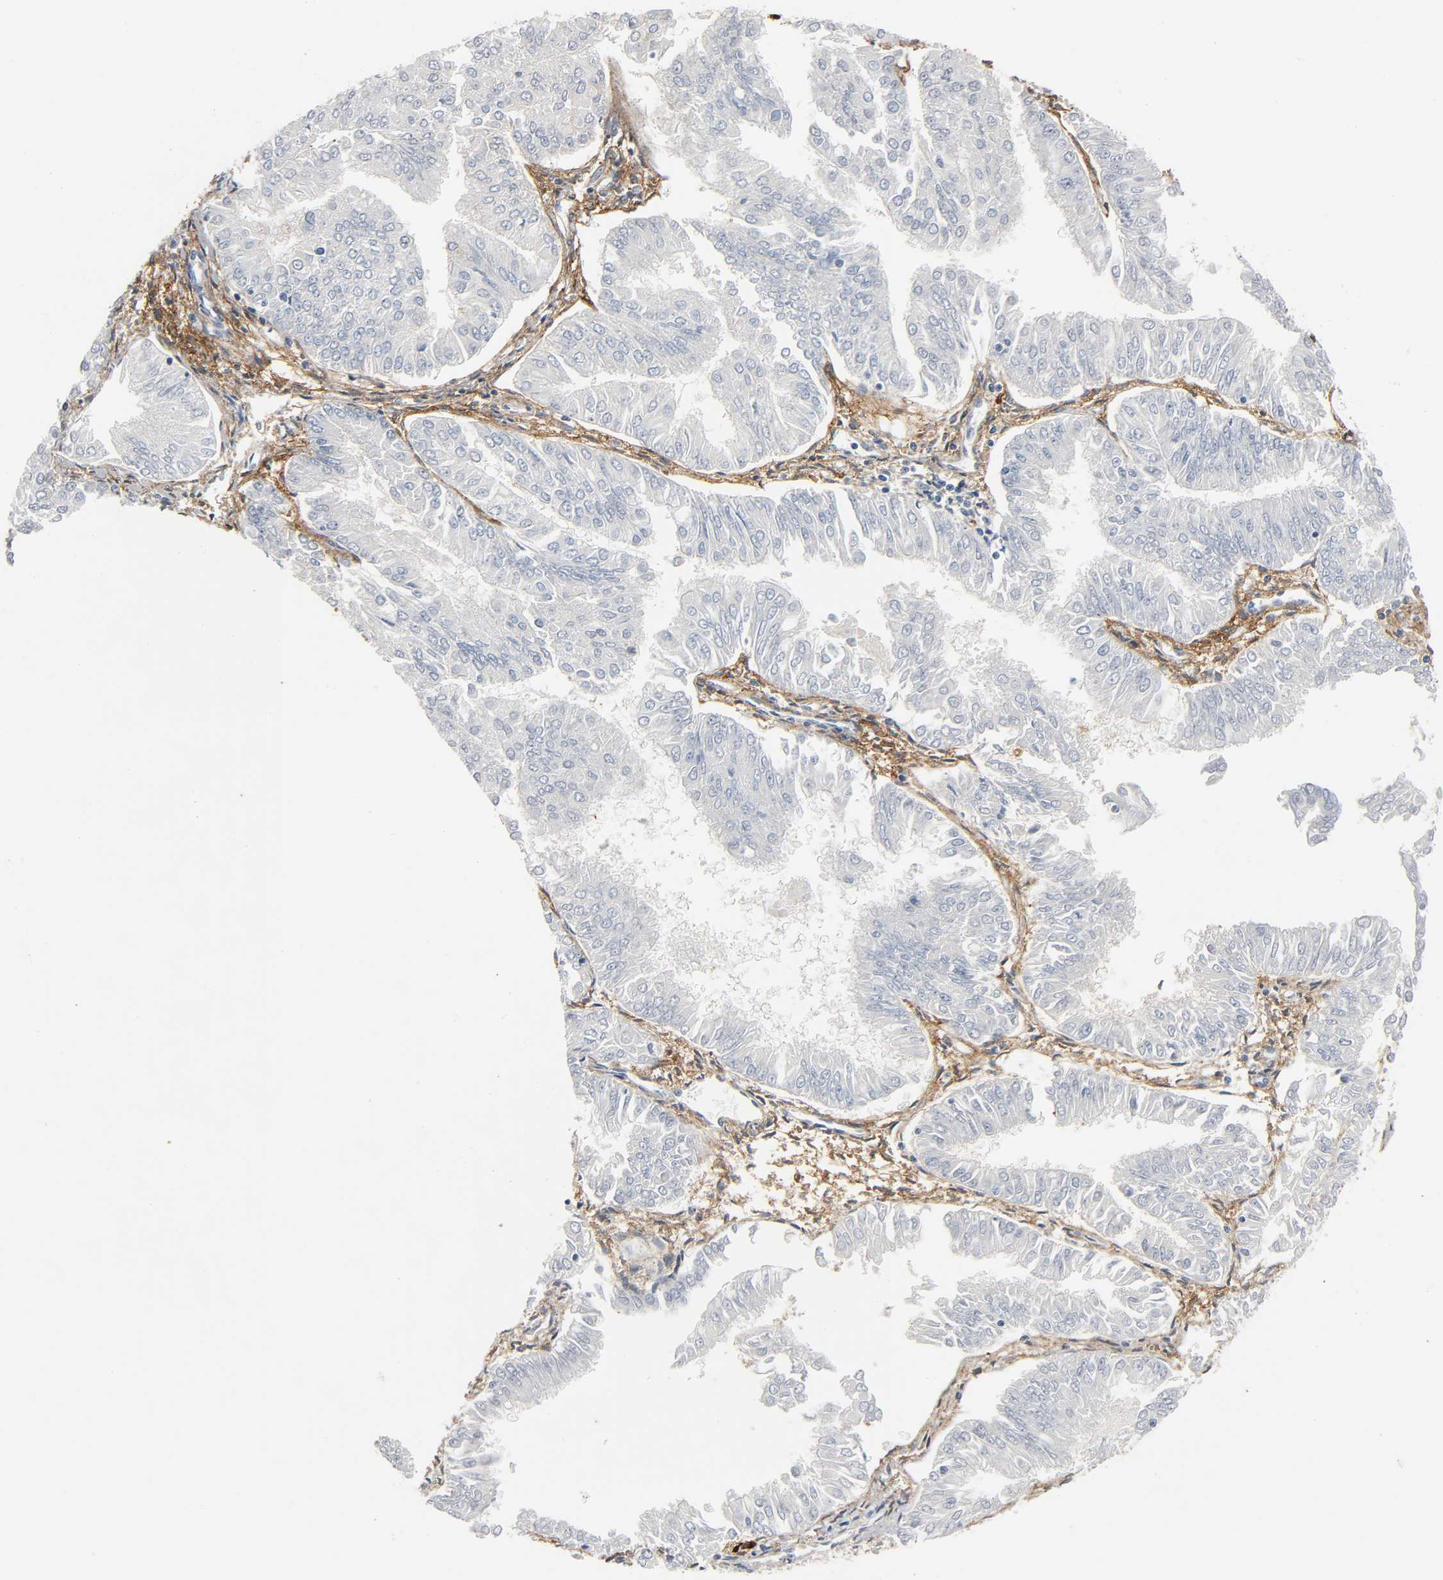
{"staining": {"intensity": "negative", "quantity": "none", "location": "none"}, "tissue": "endometrial cancer", "cell_type": "Tumor cells", "image_type": "cancer", "snomed": [{"axis": "morphology", "description": "Adenocarcinoma, NOS"}, {"axis": "topography", "description": "Endometrium"}], "caption": "Protein analysis of endometrial cancer (adenocarcinoma) demonstrates no significant positivity in tumor cells.", "gene": "ANPEP", "patient": {"sex": "female", "age": 53}}